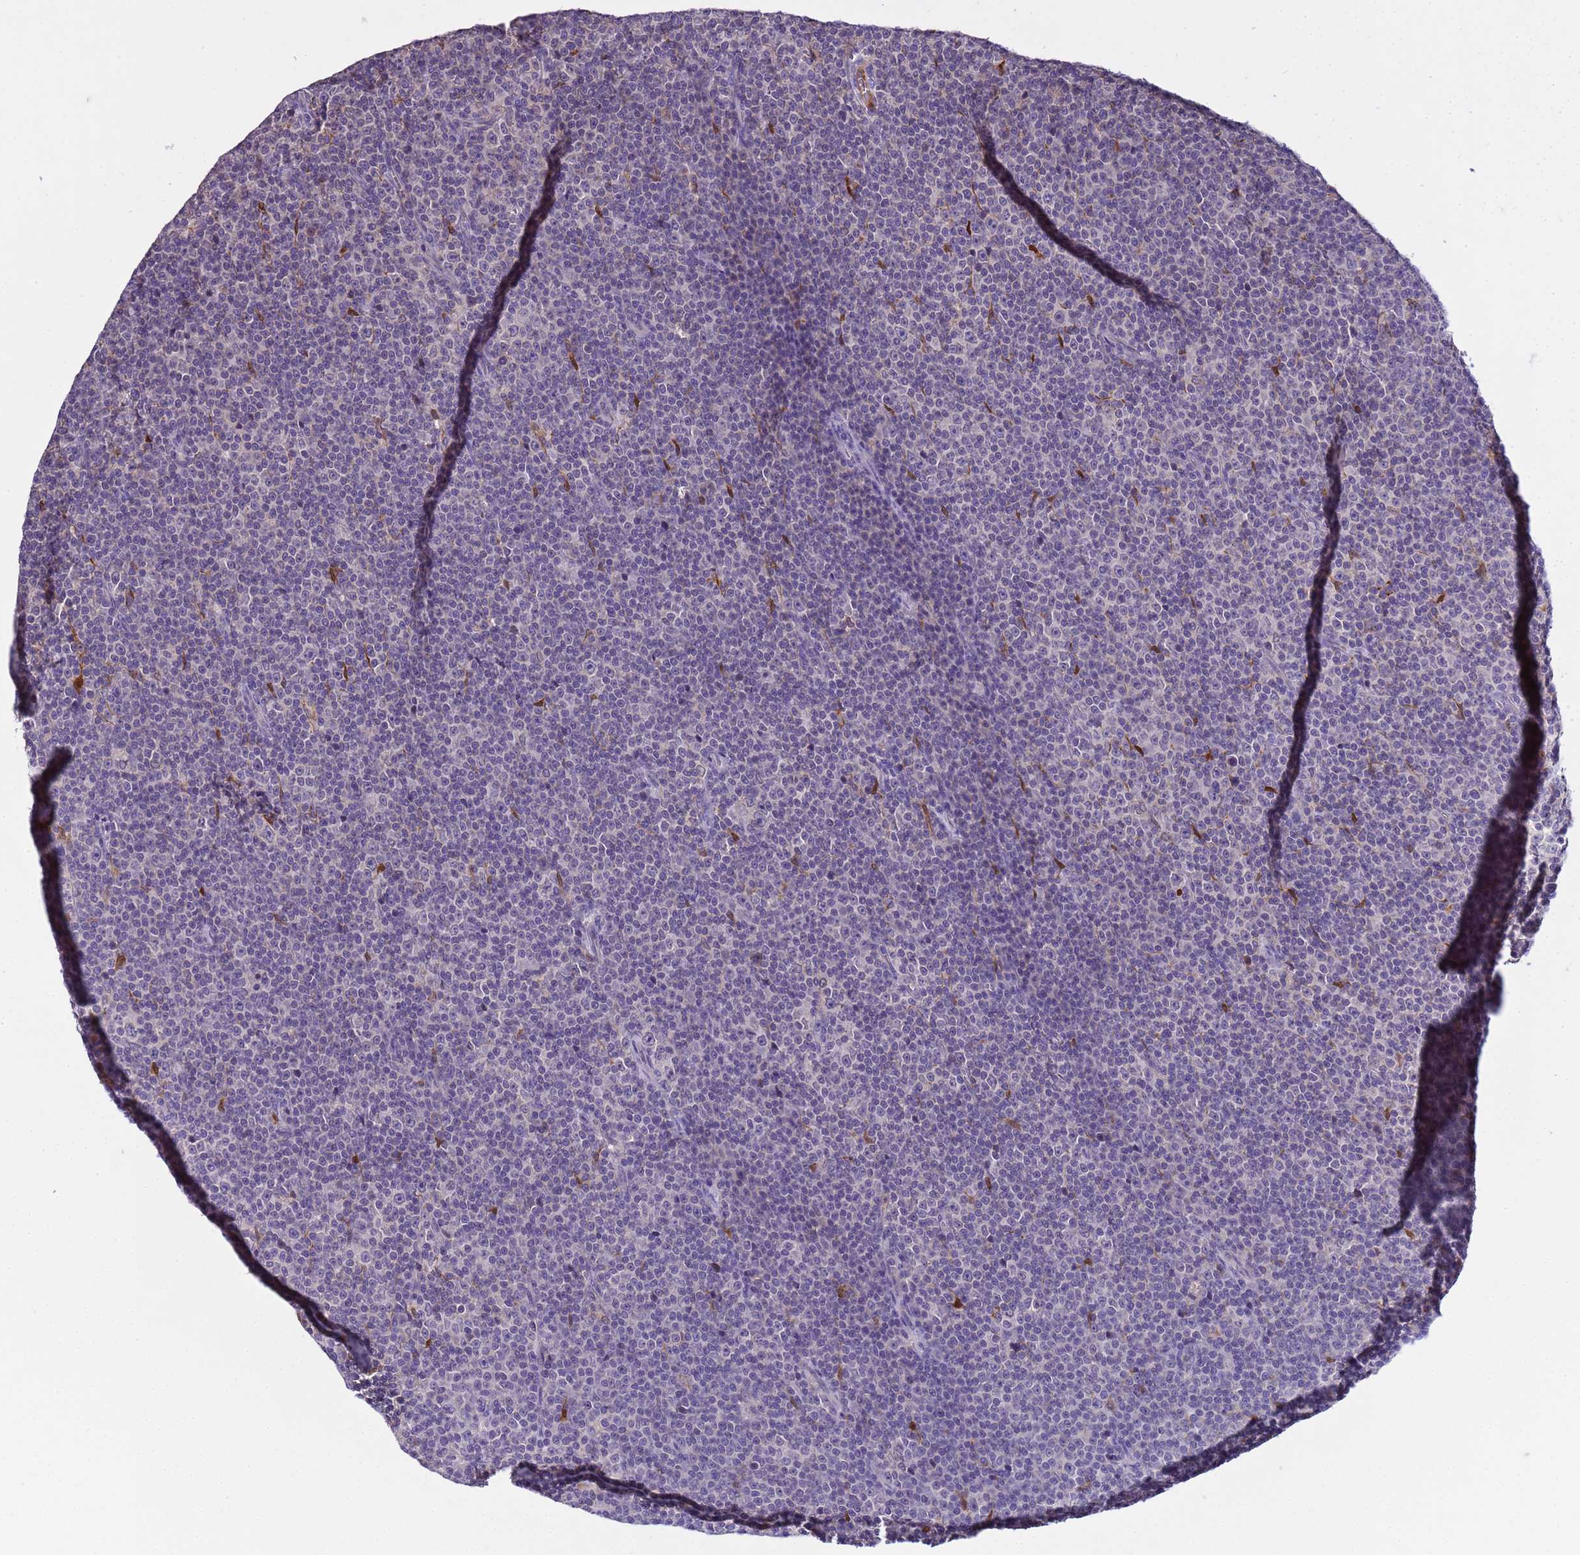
{"staining": {"intensity": "negative", "quantity": "none", "location": "none"}, "tissue": "lymphoma", "cell_type": "Tumor cells", "image_type": "cancer", "snomed": [{"axis": "morphology", "description": "Malignant lymphoma, non-Hodgkin's type, Low grade"}, {"axis": "topography", "description": "Lymph node"}], "caption": "DAB (3,3'-diaminobenzidine) immunohistochemical staining of human low-grade malignant lymphoma, non-Hodgkin's type shows no significant expression in tumor cells.", "gene": "PLCXD3", "patient": {"sex": "female", "age": 67}}